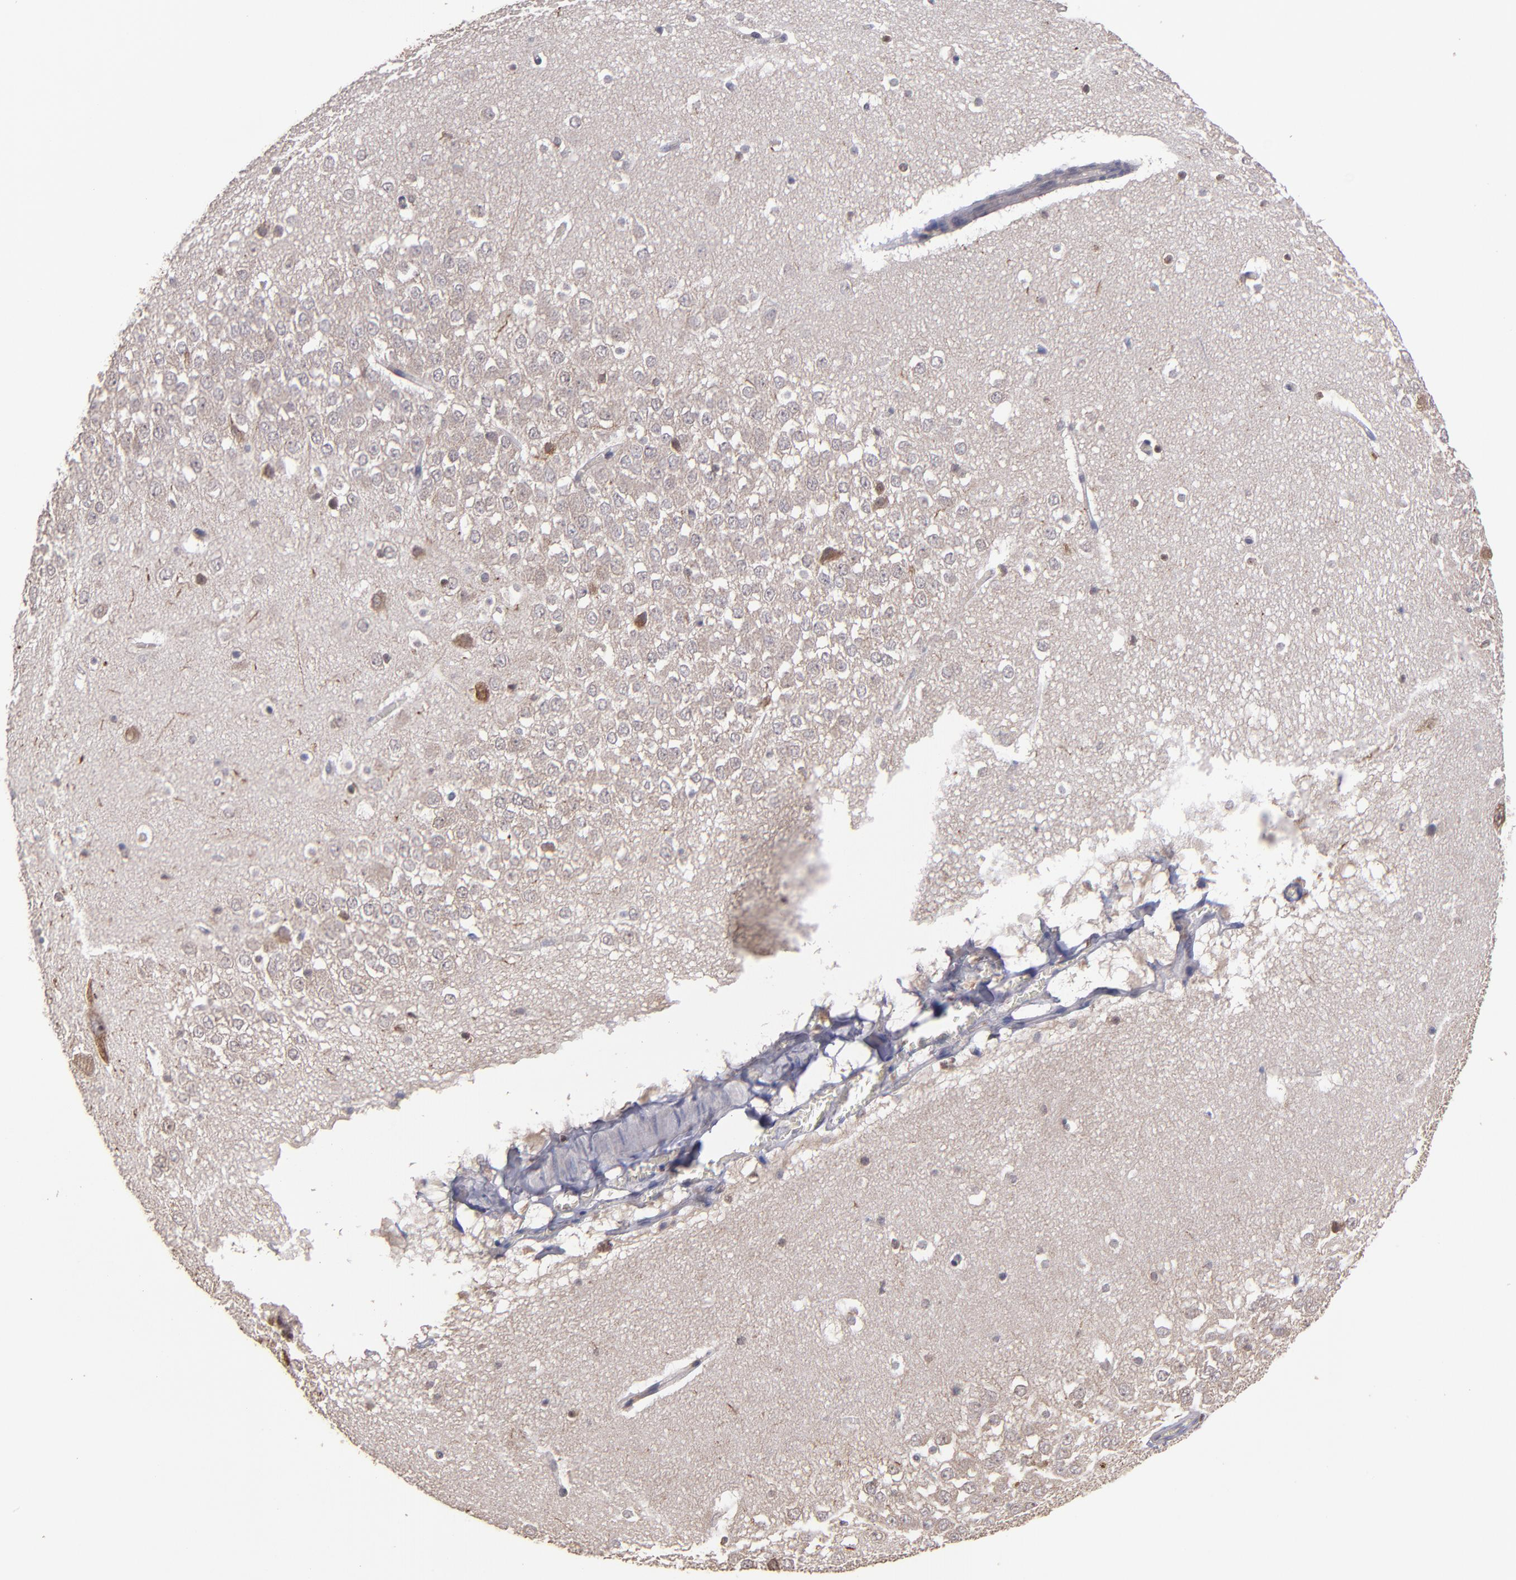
{"staining": {"intensity": "weak", "quantity": "<25%", "location": "cytoplasmic/membranous"}, "tissue": "hippocampus", "cell_type": "Glial cells", "image_type": "normal", "snomed": [{"axis": "morphology", "description": "Normal tissue, NOS"}, {"axis": "topography", "description": "Hippocampus"}], "caption": "Immunohistochemistry (IHC) photomicrograph of unremarkable hippocampus: human hippocampus stained with DAB (3,3'-diaminobenzidine) shows no significant protein staining in glial cells. (Brightfield microscopy of DAB (3,3'-diaminobenzidine) immunohistochemistry (IHC) at high magnification).", "gene": "NF2", "patient": {"sex": "male", "age": 45}}